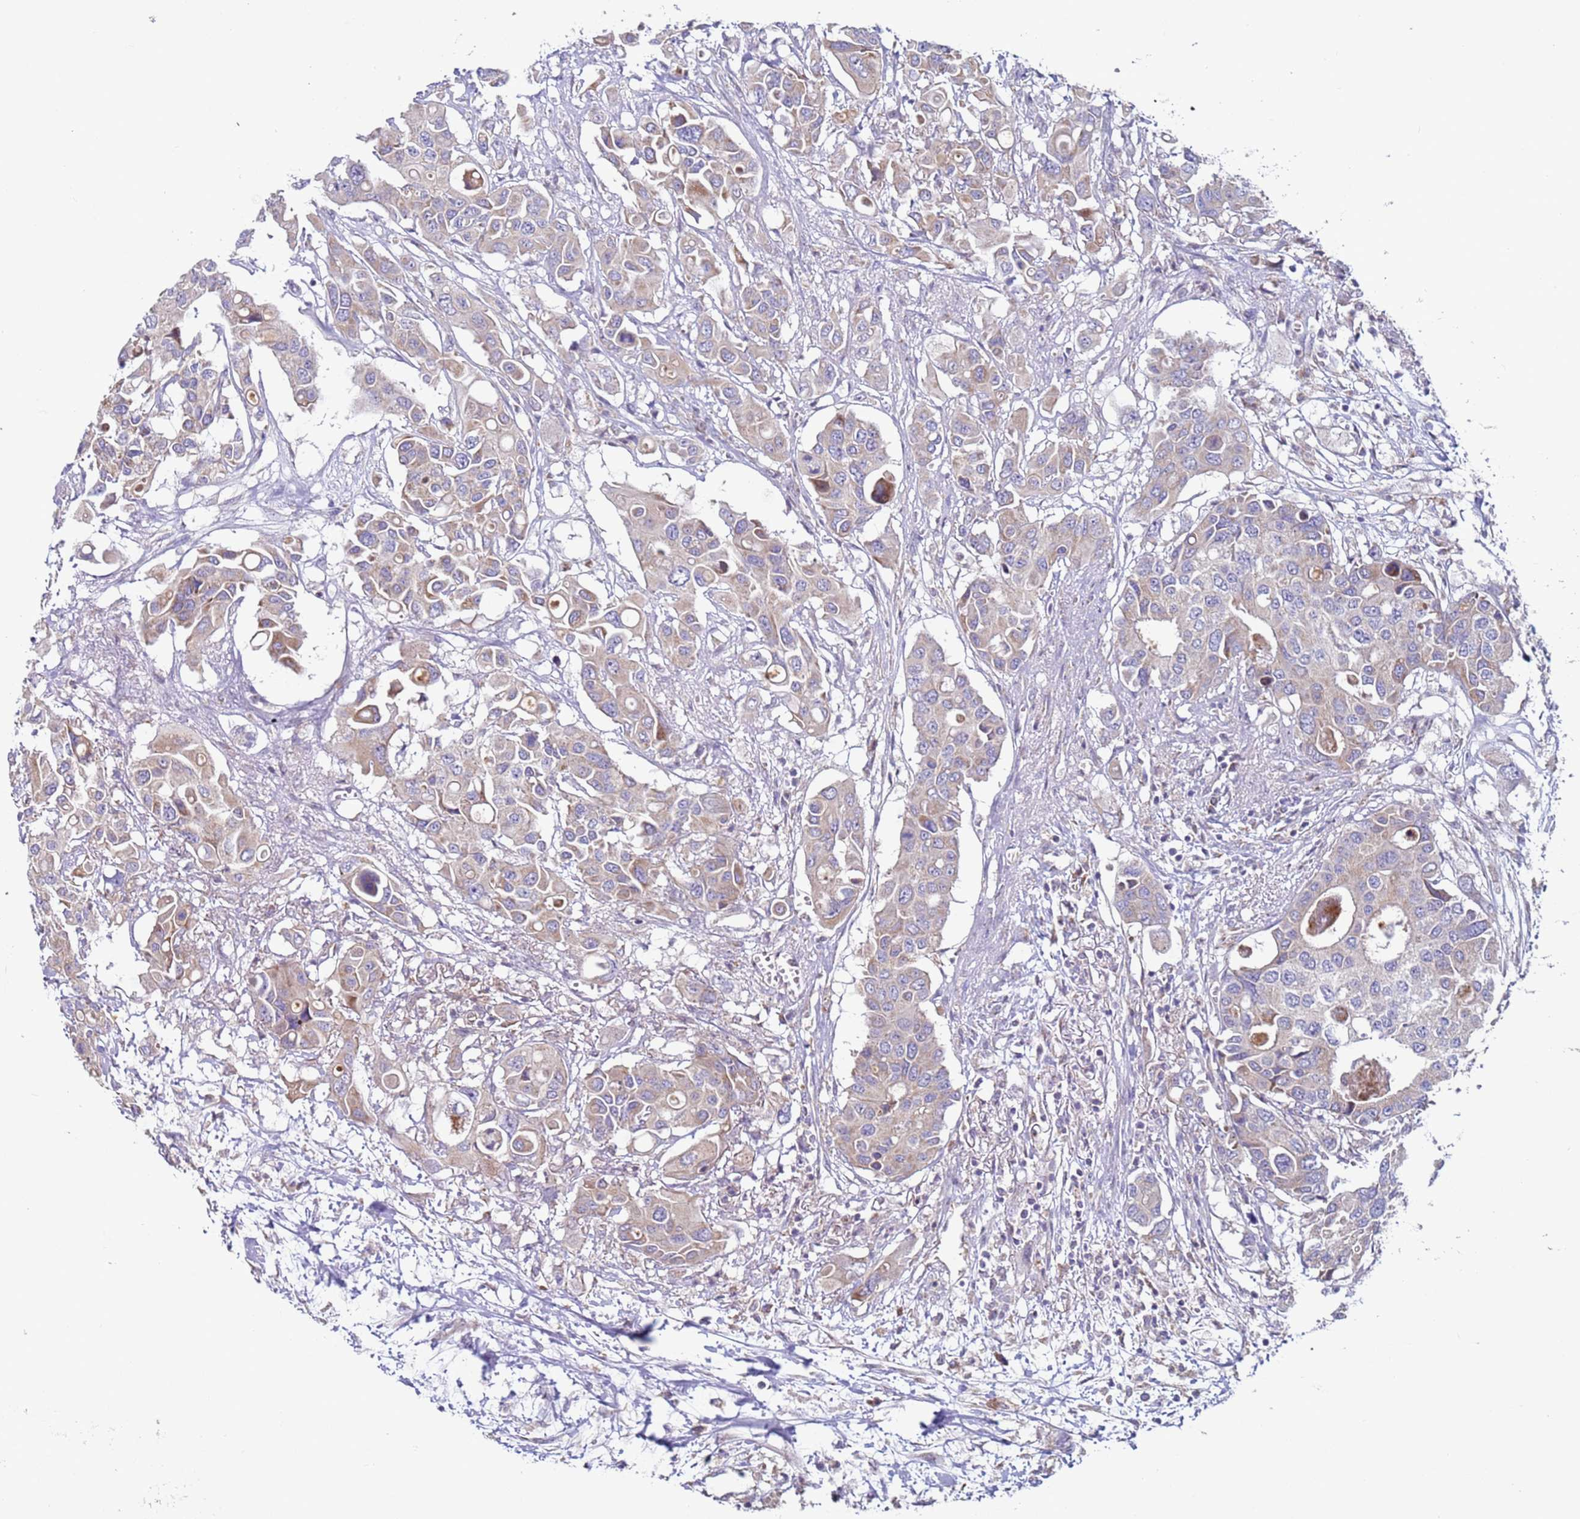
{"staining": {"intensity": "weak", "quantity": "<25%", "location": "cytoplasmic/membranous"}, "tissue": "colorectal cancer", "cell_type": "Tumor cells", "image_type": "cancer", "snomed": [{"axis": "morphology", "description": "Adenocarcinoma, NOS"}, {"axis": "topography", "description": "Colon"}], "caption": "Tumor cells show no significant expression in colorectal cancer (adenocarcinoma).", "gene": "DIP2B", "patient": {"sex": "male", "age": 77}}